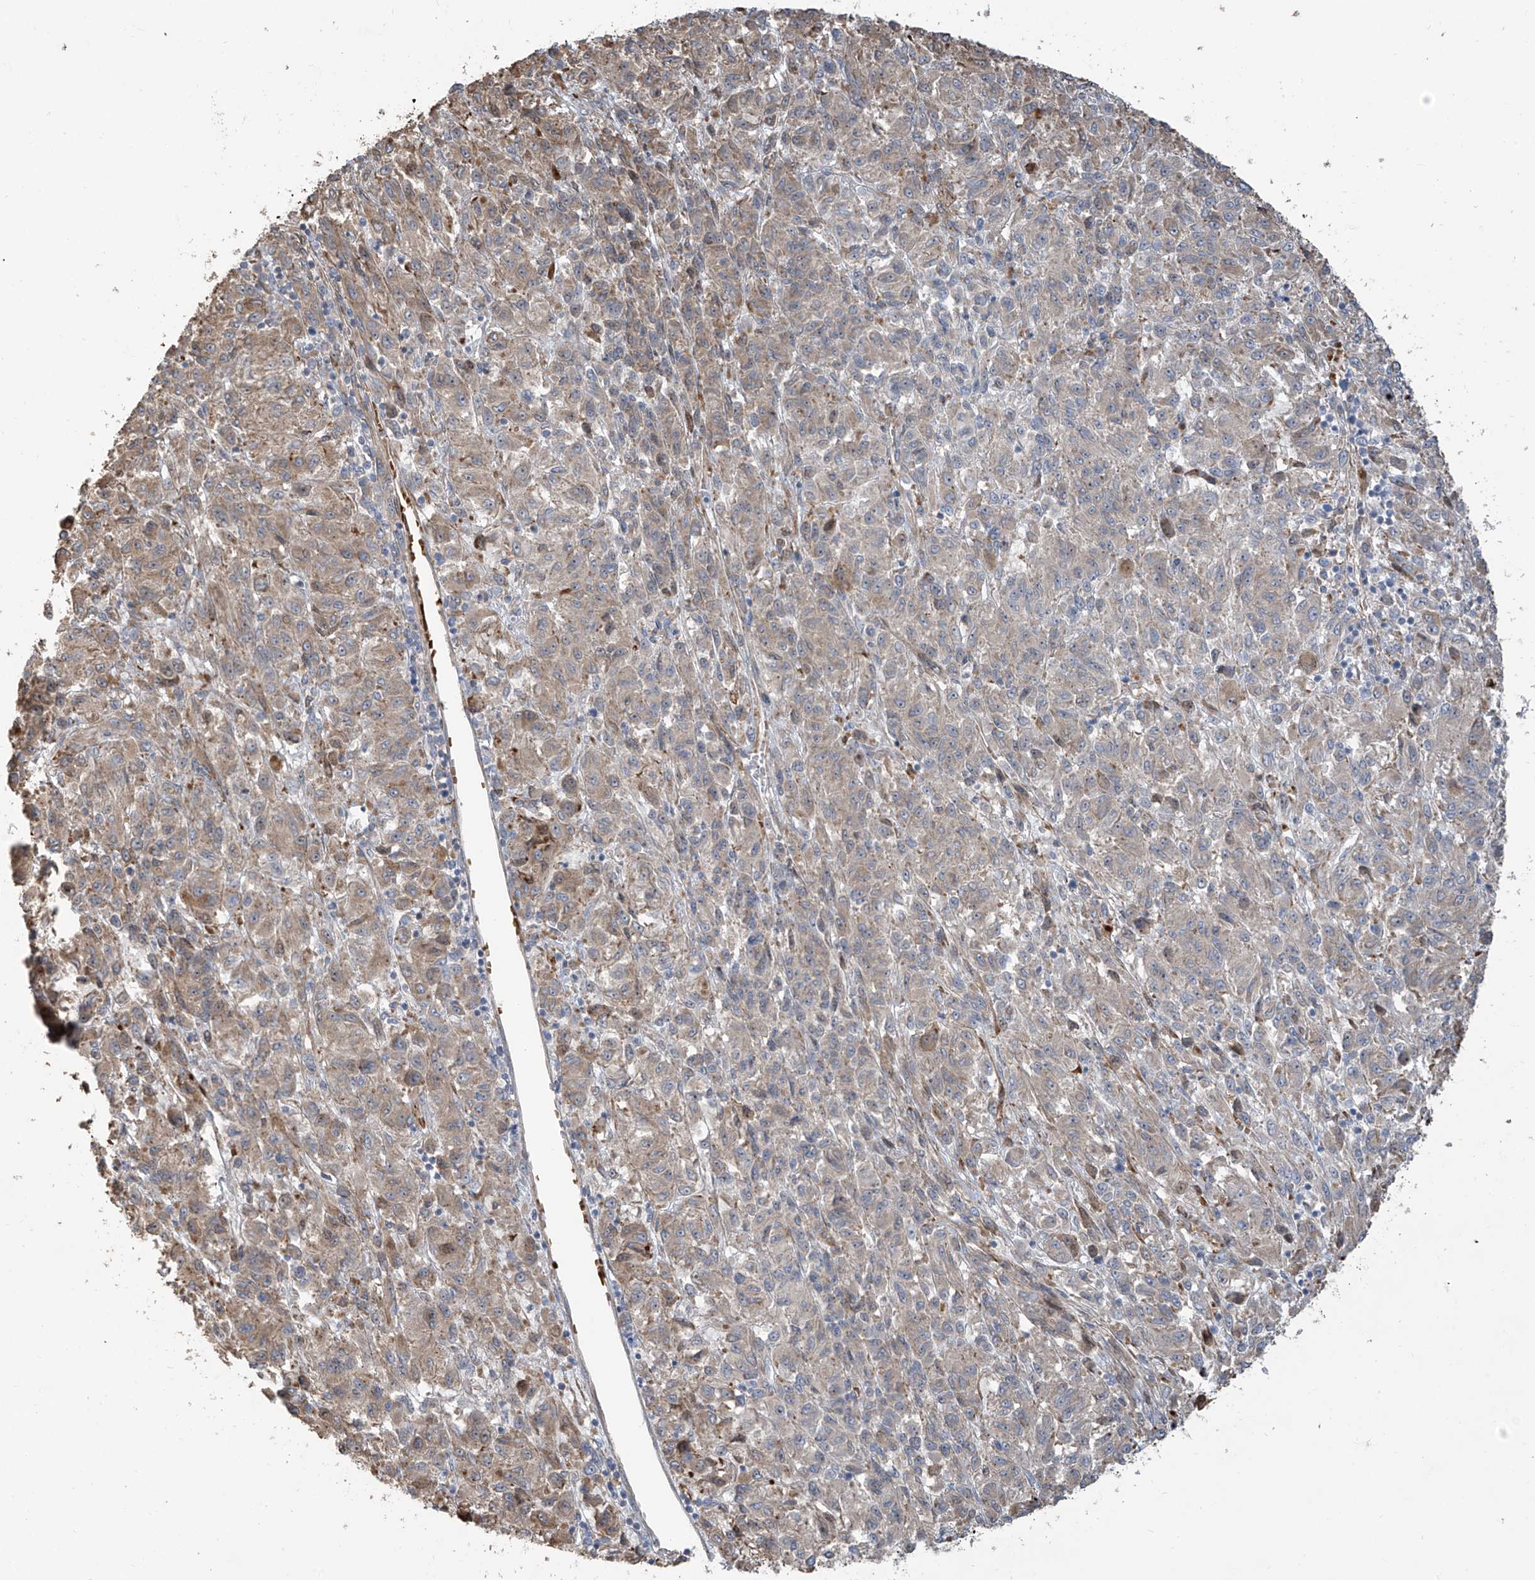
{"staining": {"intensity": "moderate", "quantity": "<25%", "location": "cytoplasmic/membranous"}, "tissue": "melanoma", "cell_type": "Tumor cells", "image_type": "cancer", "snomed": [{"axis": "morphology", "description": "Malignant melanoma, Metastatic site"}, {"axis": "topography", "description": "Lung"}], "caption": "About <25% of tumor cells in human melanoma reveal moderate cytoplasmic/membranous protein staining as visualized by brown immunohistochemical staining.", "gene": "ABTB1", "patient": {"sex": "male", "age": 64}}